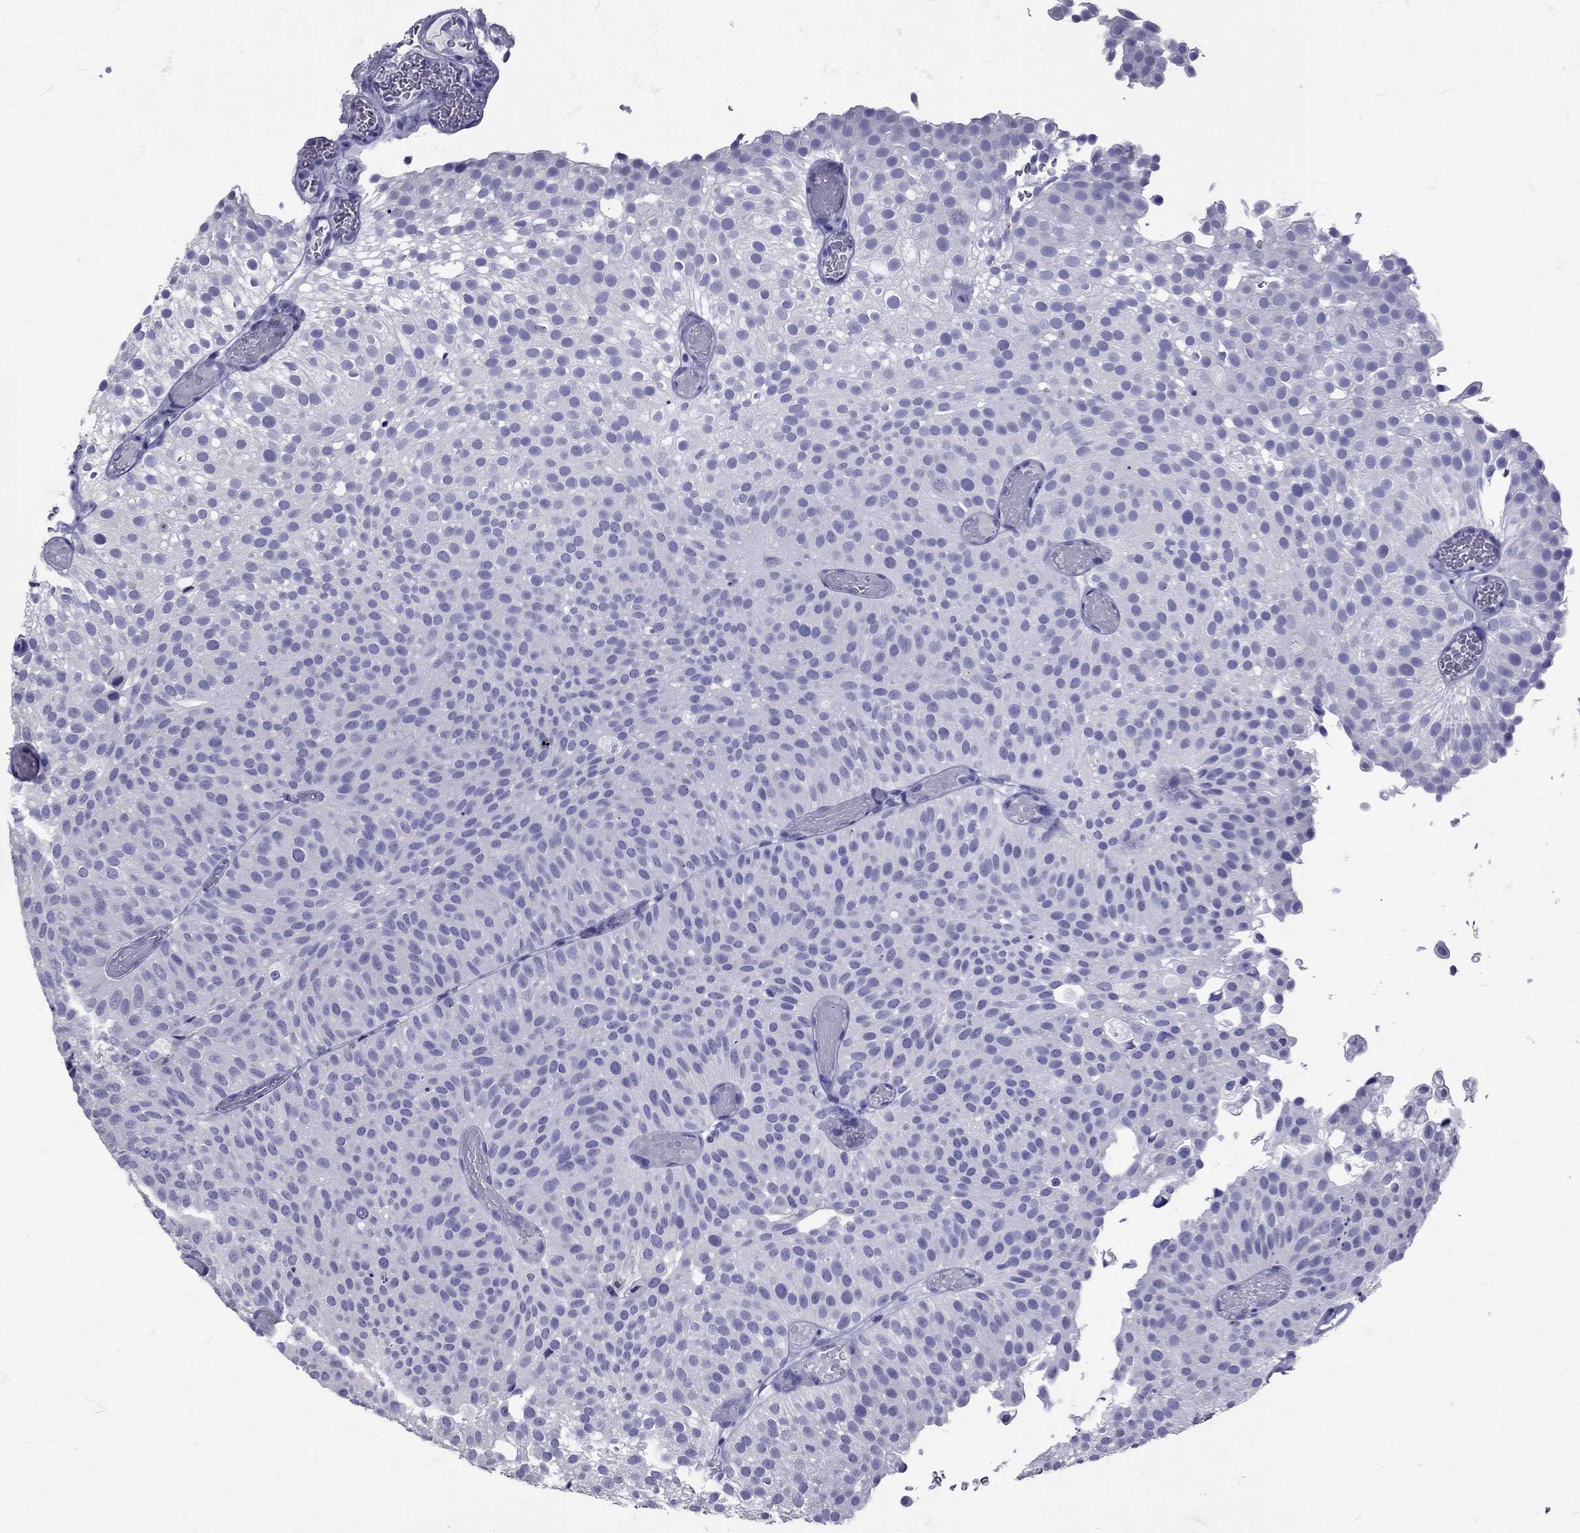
{"staining": {"intensity": "negative", "quantity": "none", "location": "none"}, "tissue": "urothelial cancer", "cell_type": "Tumor cells", "image_type": "cancer", "snomed": [{"axis": "morphology", "description": "Urothelial carcinoma, Low grade"}, {"axis": "topography", "description": "Urinary bladder"}], "caption": "Immunohistochemical staining of human low-grade urothelial carcinoma exhibits no significant expression in tumor cells. (Stains: DAB (3,3'-diaminobenzidine) immunohistochemistry (IHC) with hematoxylin counter stain, Microscopy: brightfield microscopy at high magnification).", "gene": "AVP", "patient": {"sex": "male", "age": 78}}